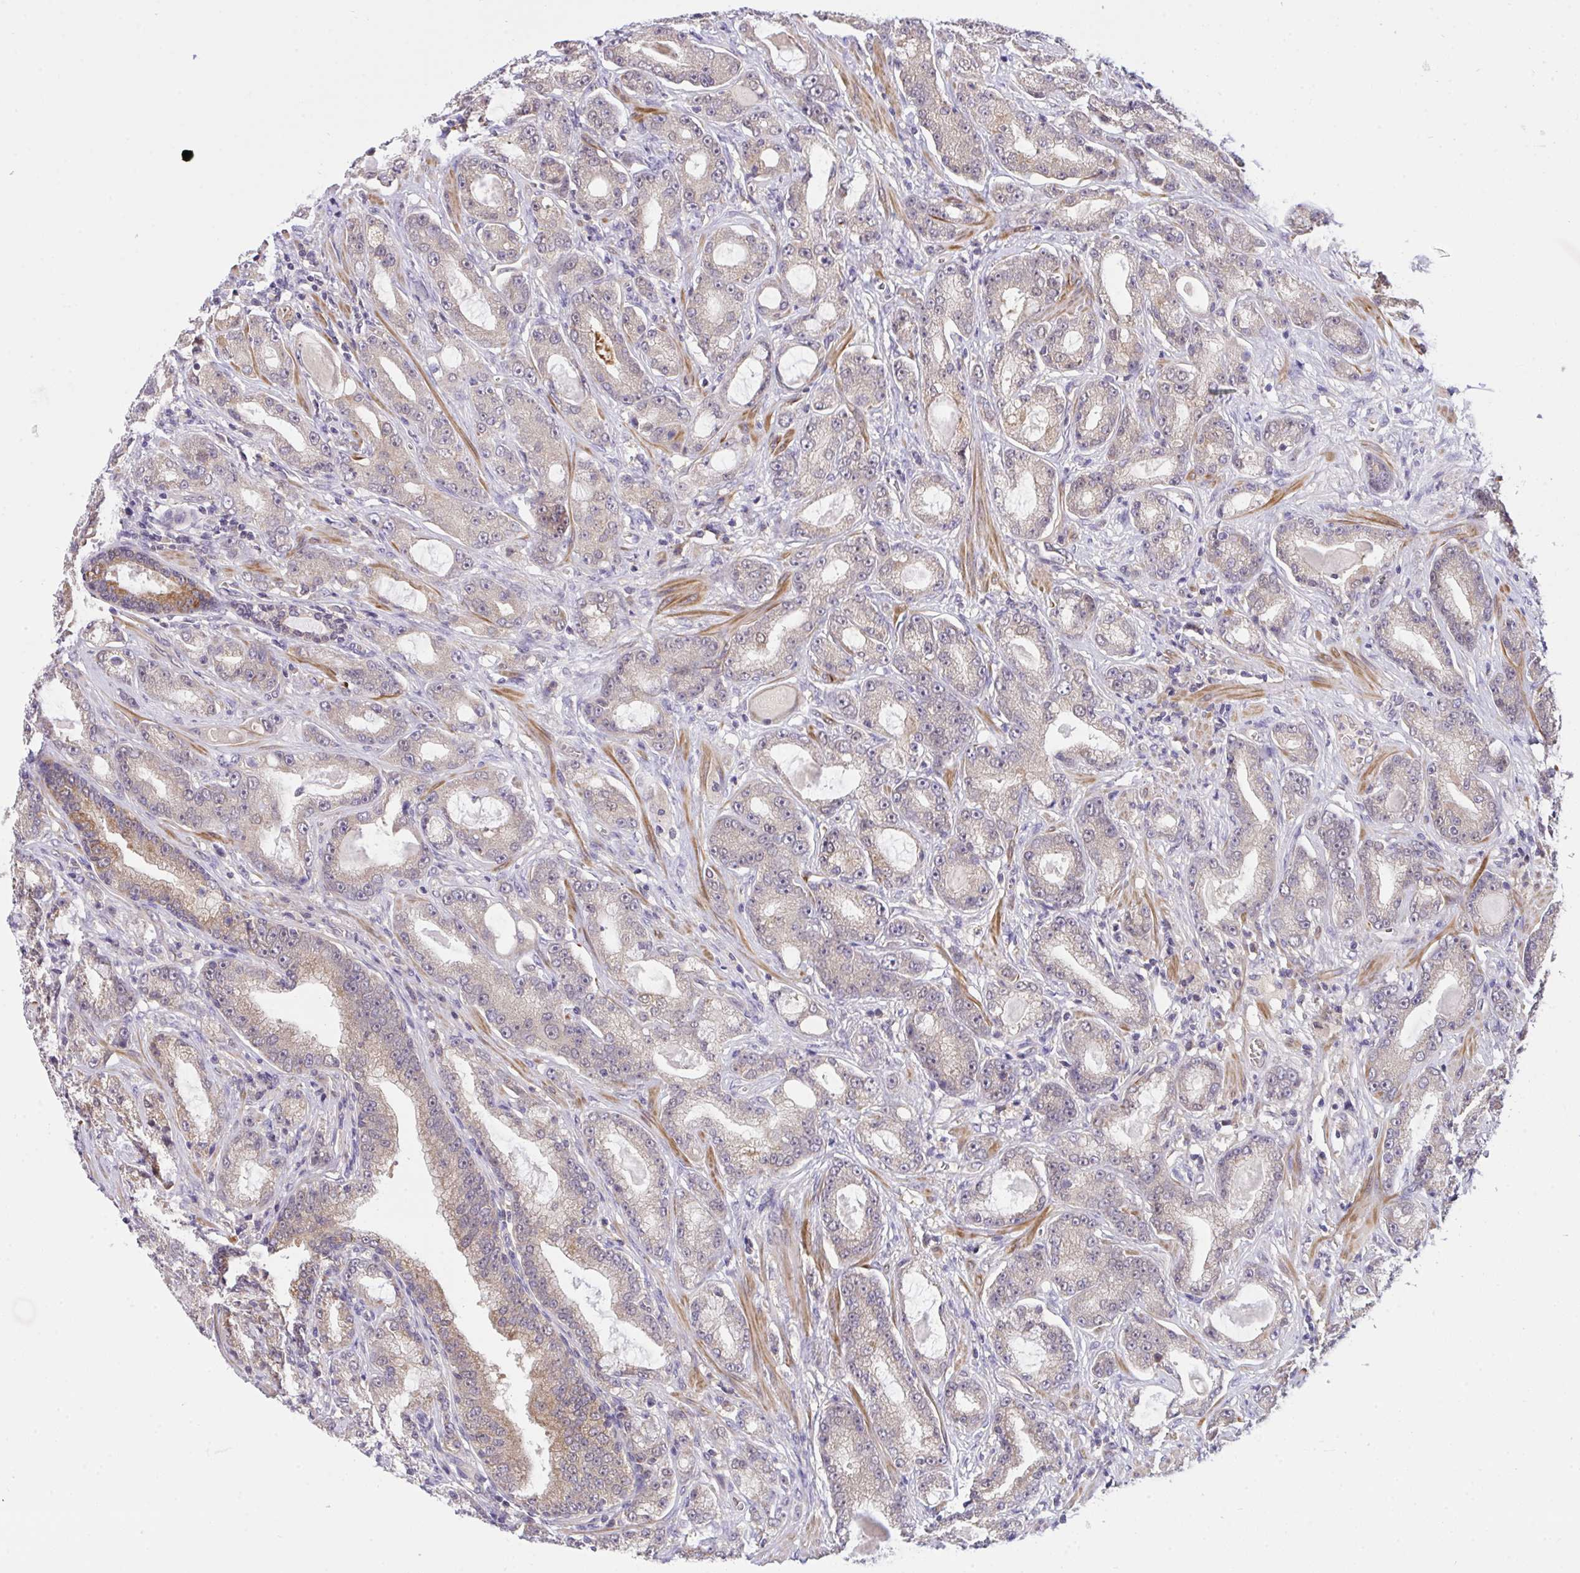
{"staining": {"intensity": "weak", "quantity": "<25%", "location": "cytoplasmic/membranous"}, "tissue": "prostate cancer", "cell_type": "Tumor cells", "image_type": "cancer", "snomed": [{"axis": "morphology", "description": "Adenocarcinoma, High grade"}, {"axis": "topography", "description": "Prostate"}], "caption": "Tumor cells are negative for protein expression in human adenocarcinoma (high-grade) (prostate).", "gene": "C19orf54", "patient": {"sex": "male", "age": 65}}